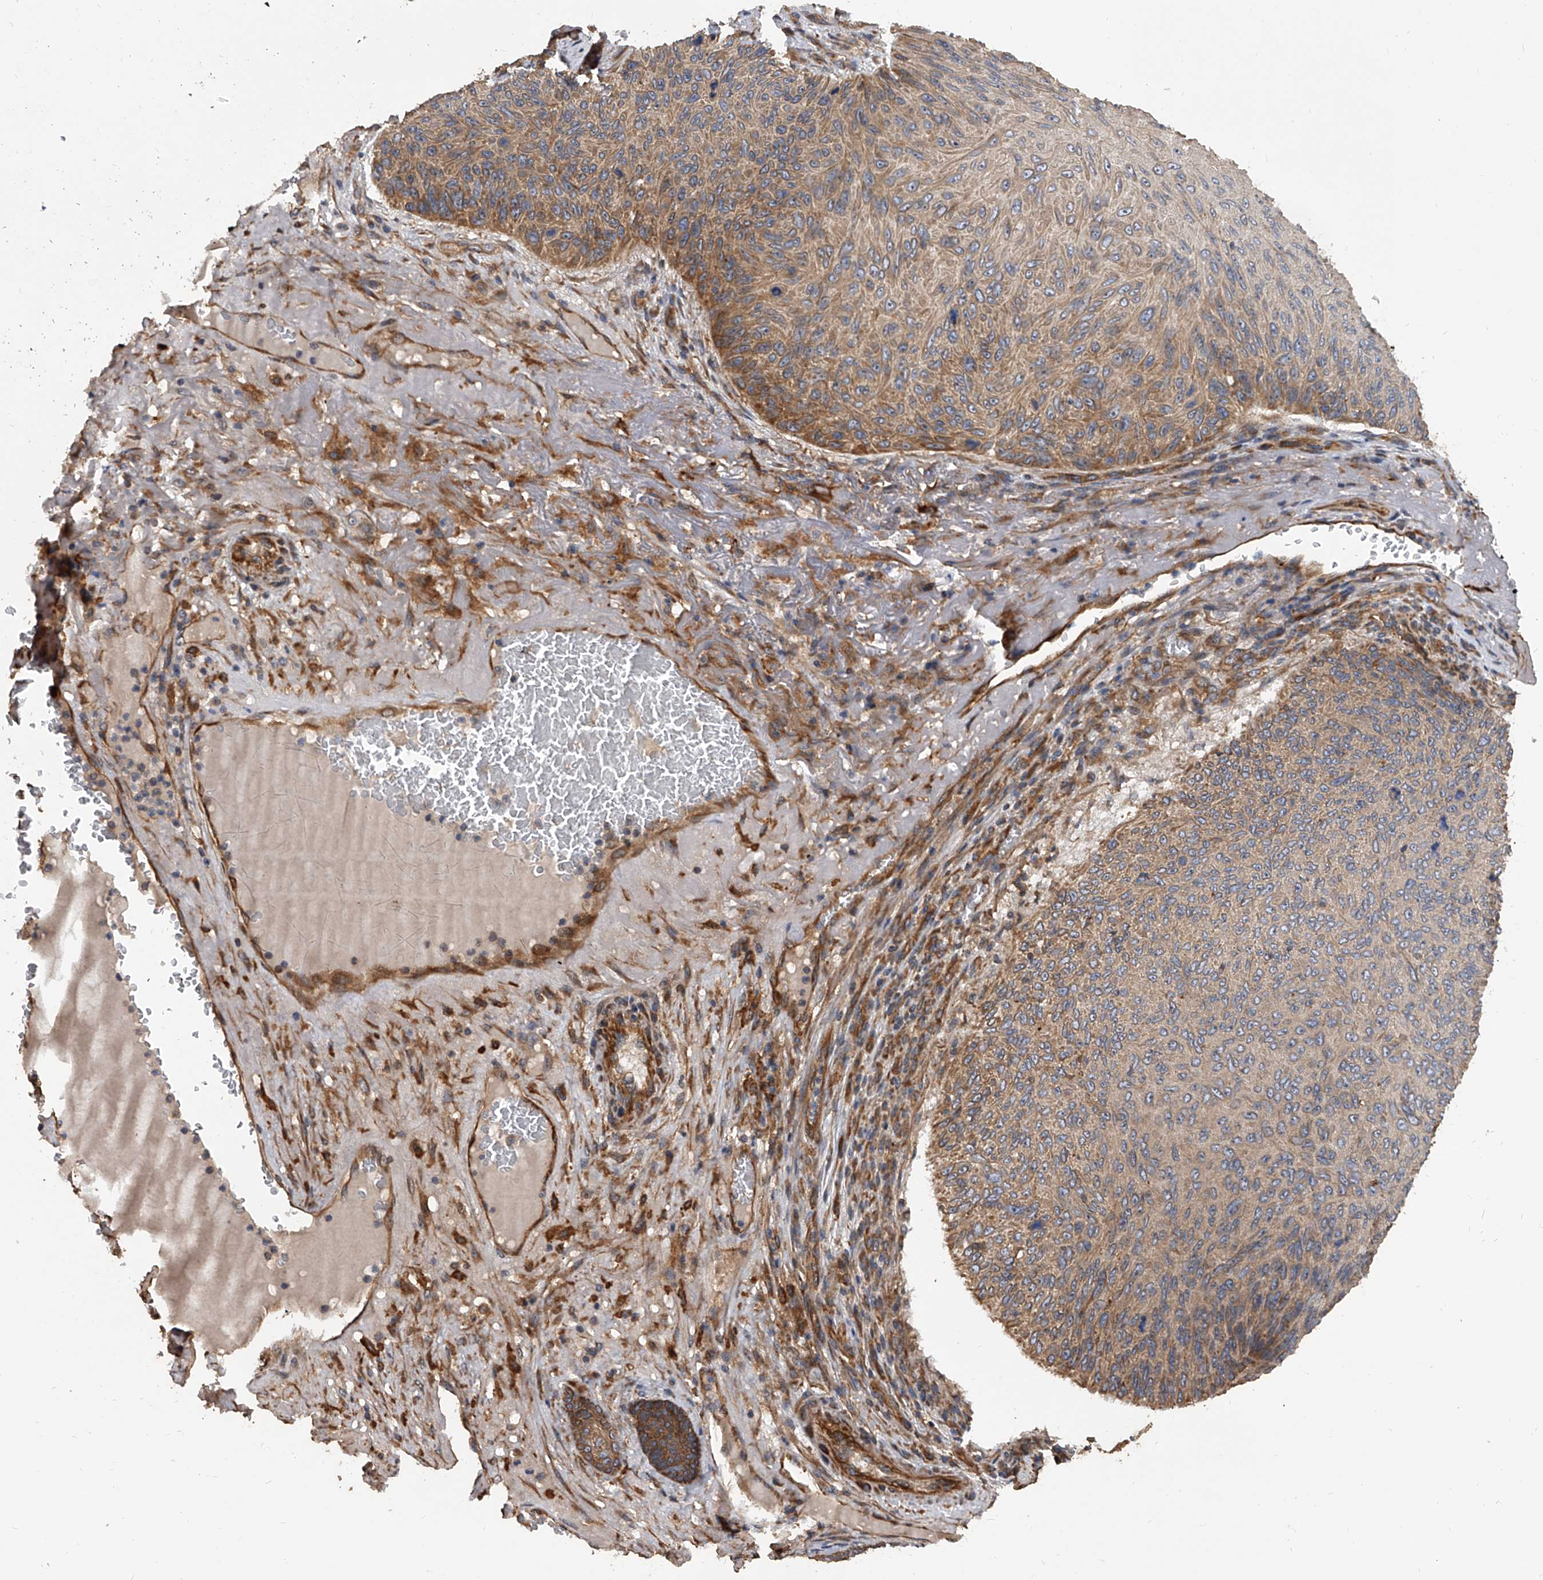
{"staining": {"intensity": "moderate", "quantity": ">75%", "location": "cytoplasmic/membranous"}, "tissue": "skin cancer", "cell_type": "Tumor cells", "image_type": "cancer", "snomed": [{"axis": "morphology", "description": "Squamous cell carcinoma, NOS"}, {"axis": "topography", "description": "Skin"}], "caption": "A photomicrograph of skin squamous cell carcinoma stained for a protein demonstrates moderate cytoplasmic/membranous brown staining in tumor cells.", "gene": "EXOC4", "patient": {"sex": "female", "age": 88}}